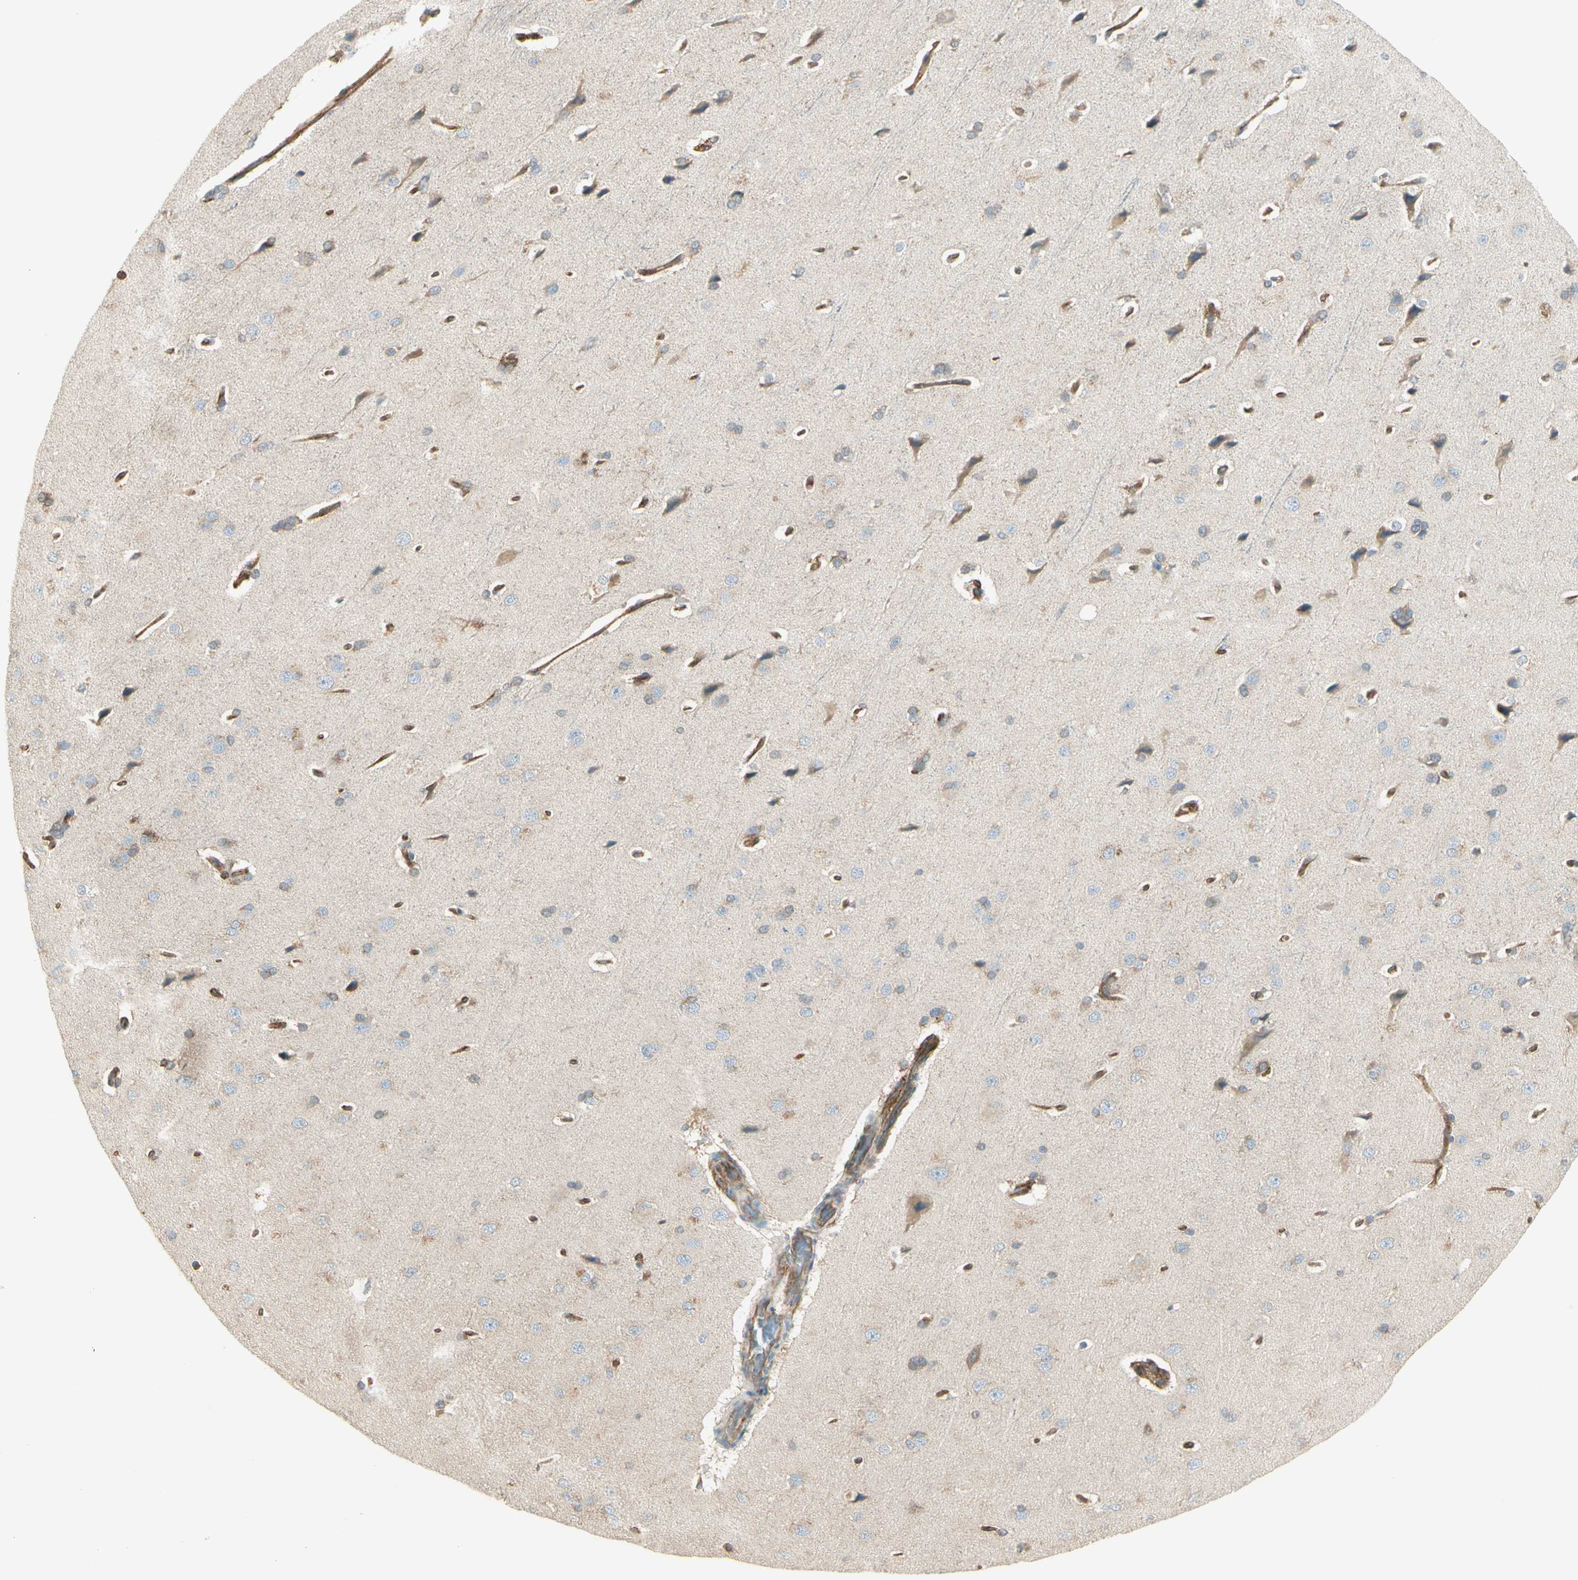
{"staining": {"intensity": "moderate", "quantity": ">75%", "location": "cytoplasmic/membranous"}, "tissue": "cerebral cortex", "cell_type": "Endothelial cells", "image_type": "normal", "snomed": [{"axis": "morphology", "description": "Normal tissue, NOS"}, {"axis": "topography", "description": "Cerebral cortex"}], "caption": "DAB immunohistochemical staining of normal cerebral cortex reveals moderate cytoplasmic/membranous protein staining in about >75% of endothelial cells. The staining was performed using DAB to visualize the protein expression in brown, while the nuclei were stained in blue with hematoxylin (Magnification: 20x).", "gene": "AGFG1", "patient": {"sex": "male", "age": 62}}